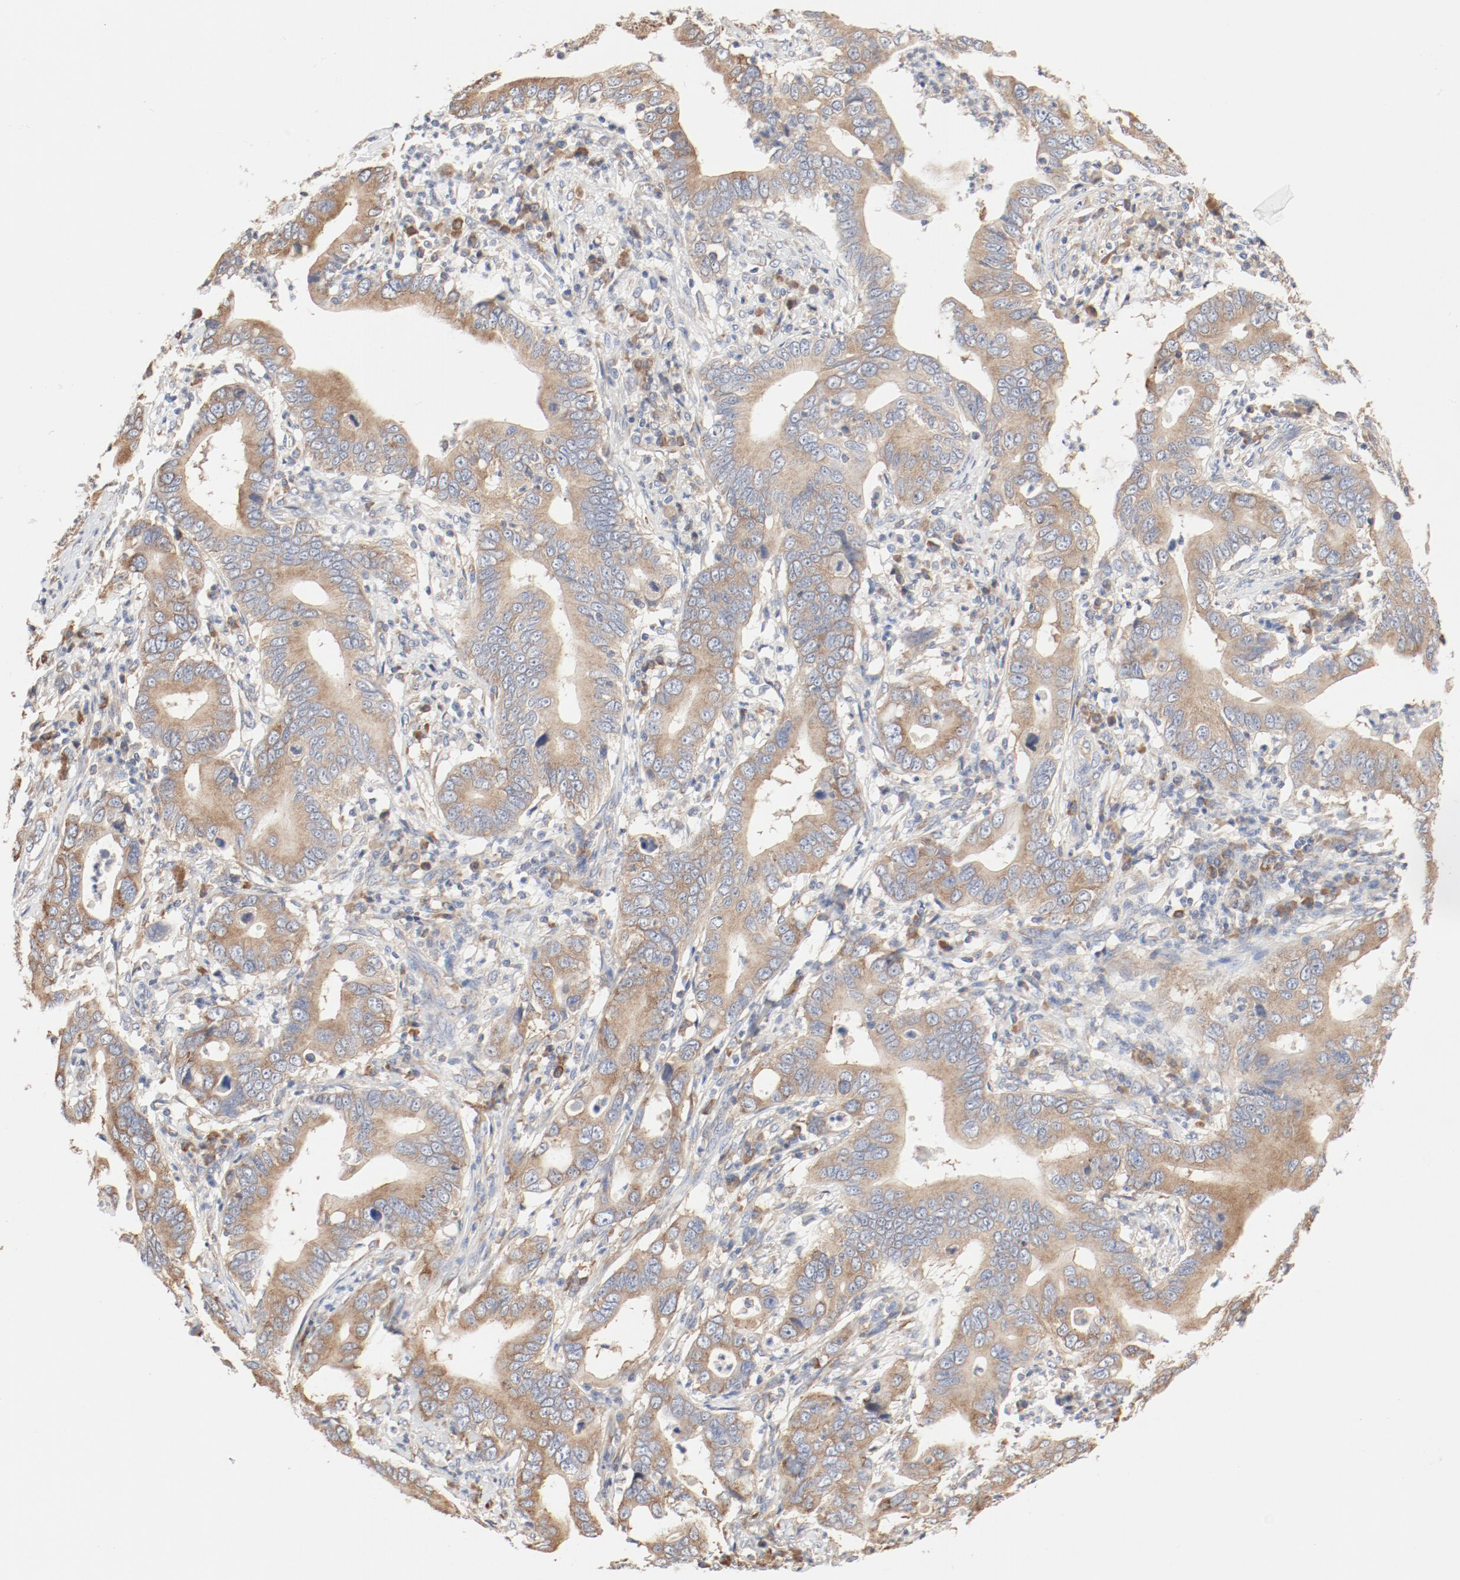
{"staining": {"intensity": "moderate", "quantity": ">75%", "location": "cytoplasmic/membranous"}, "tissue": "stomach cancer", "cell_type": "Tumor cells", "image_type": "cancer", "snomed": [{"axis": "morphology", "description": "Adenocarcinoma, NOS"}, {"axis": "topography", "description": "Stomach, upper"}], "caption": "This image exhibits stomach adenocarcinoma stained with immunohistochemistry to label a protein in brown. The cytoplasmic/membranous of tumor cells show moderate positivity for the protein. Nuclei are counter-stained blue.", "gene": "RPS6", "patient": {"sex": "male", "age": 63}}